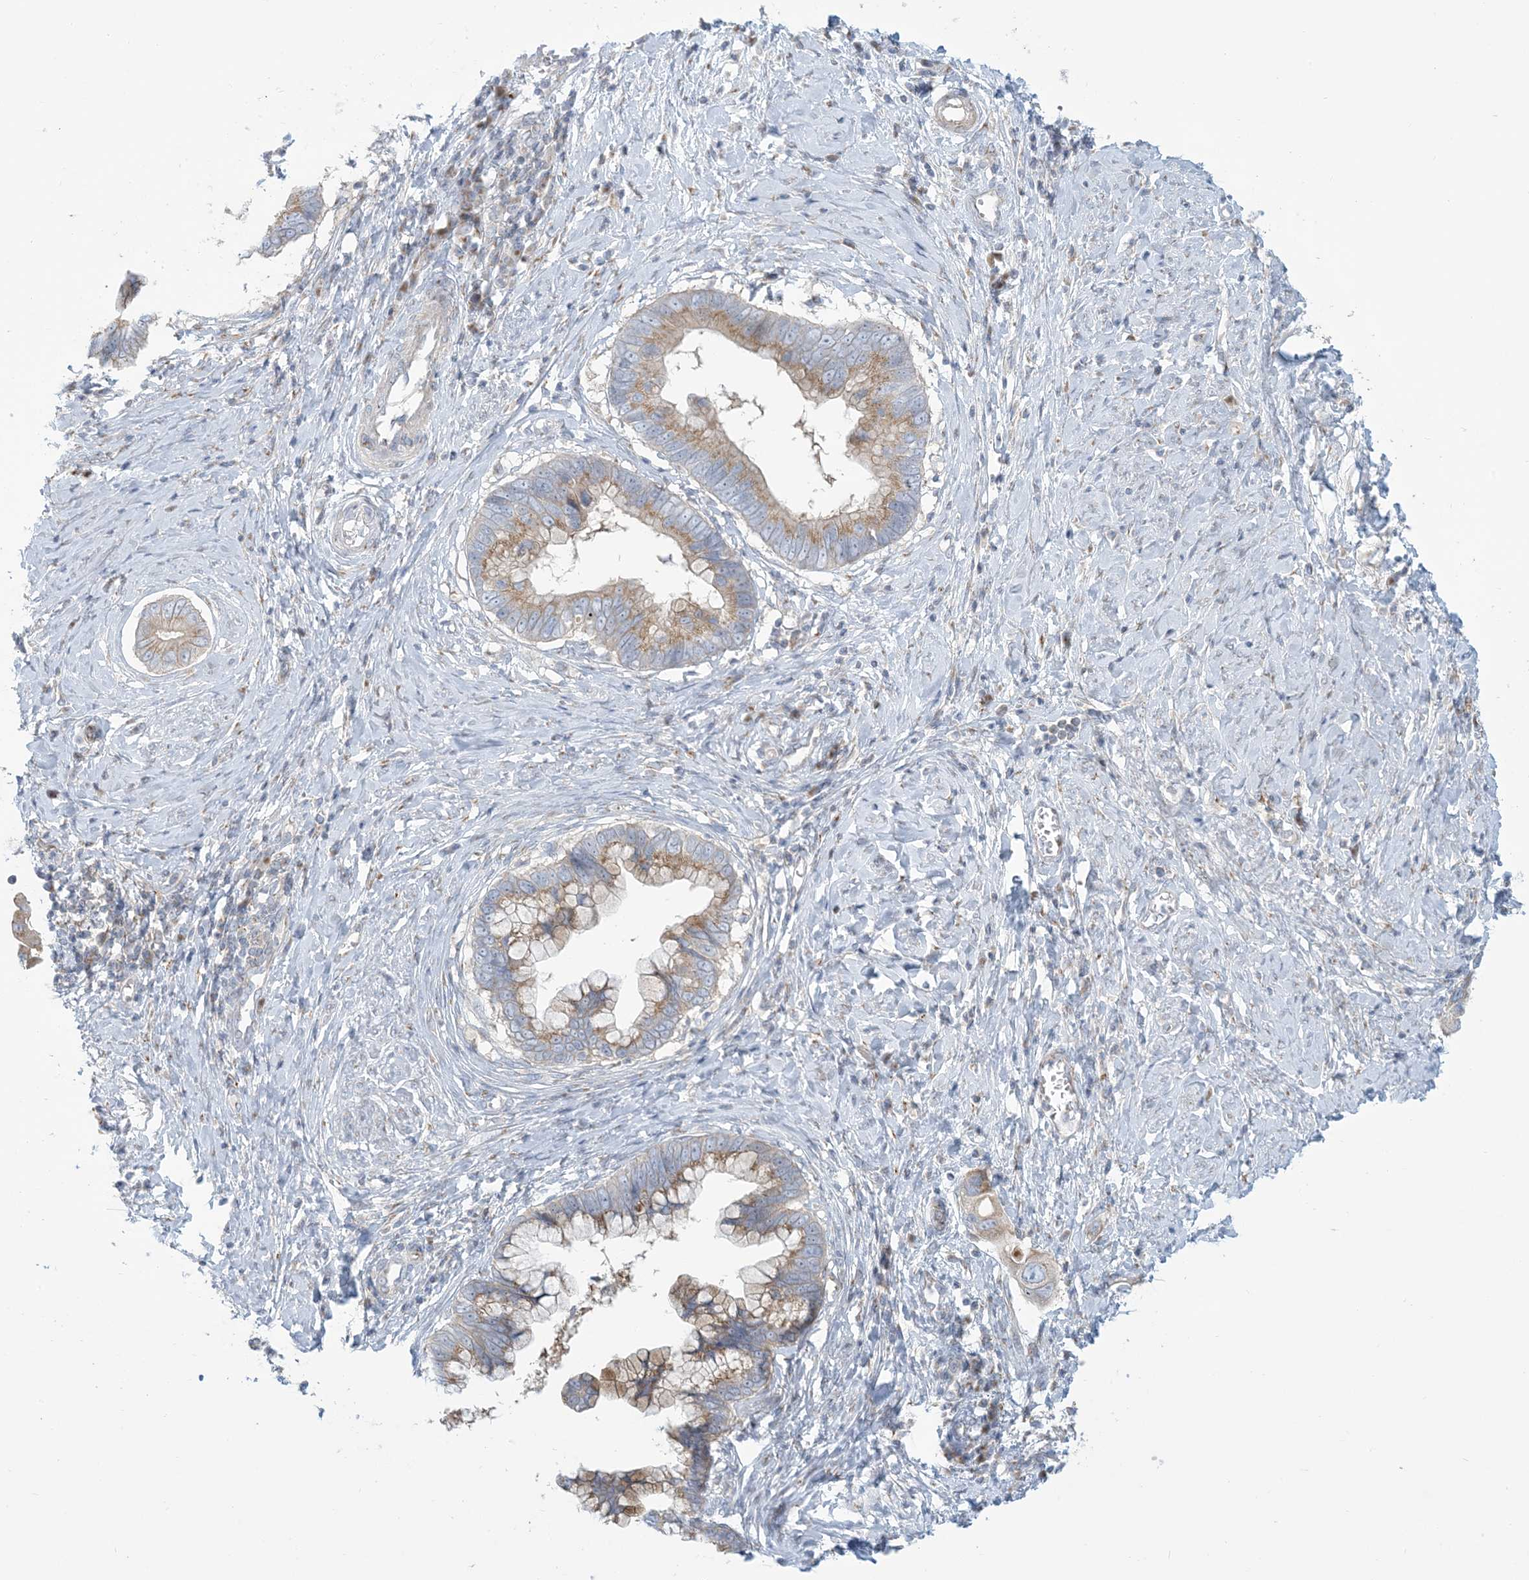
{"staining": {"intensity": "moderate", "quantity": ">75%", "location": "cytoplasmic/membranous"}, "tissue": "cervical cancer", "cell_type": "Tumor cells", "image_type": "cancer", "snomed": [{"axis": "morphology", "description": "Adenocarcinoma, NOS"}, {"axis": "topography", "description": "Cervix"}], "caption": "Moderate cytoplasmic/membranous protein staining is identified in approximately >75% of tumor cells in cervical cancer (adenocarcinoma).", "gene": "AFTPH", "patient": {"sex": "female", "age": 44}}